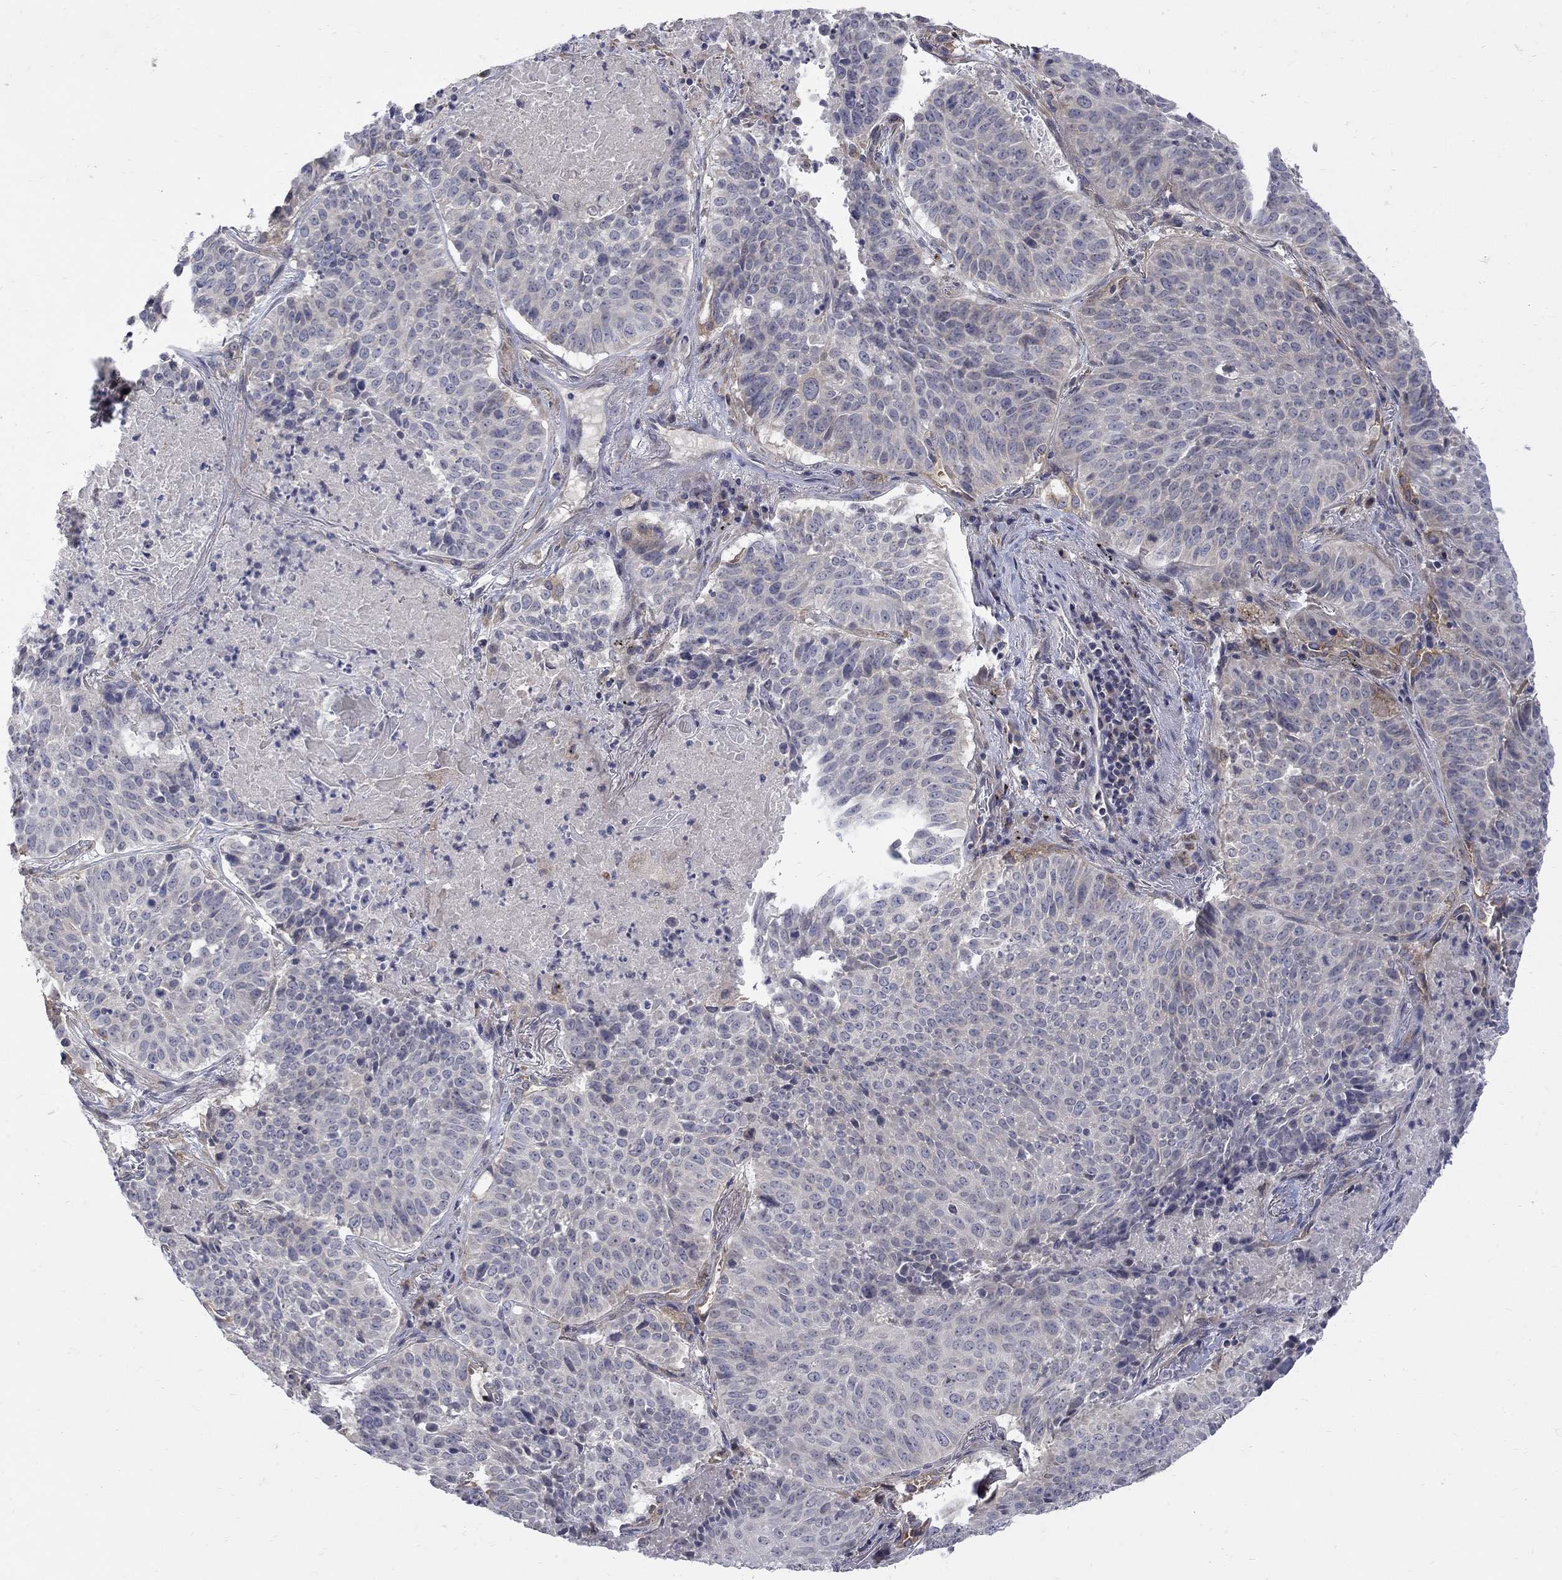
{"staining": {"intensity": "negative", "quantity": "none", "location": "none"}, "tissue": "lung cancer", "cell_type": "Tumor cells", "image_type": "cancer", "snomed": [{"axis": "morphology", "description": "Squamous cell carcinoma, NOS"}, {"axis": "topography", "description": "Lung"}], "caption": "Tumor cells show no significant staining in squamous cell carcinoma (lung).", "gene": "SH2B1", "patient": {"sex": "male", "age": 64}}